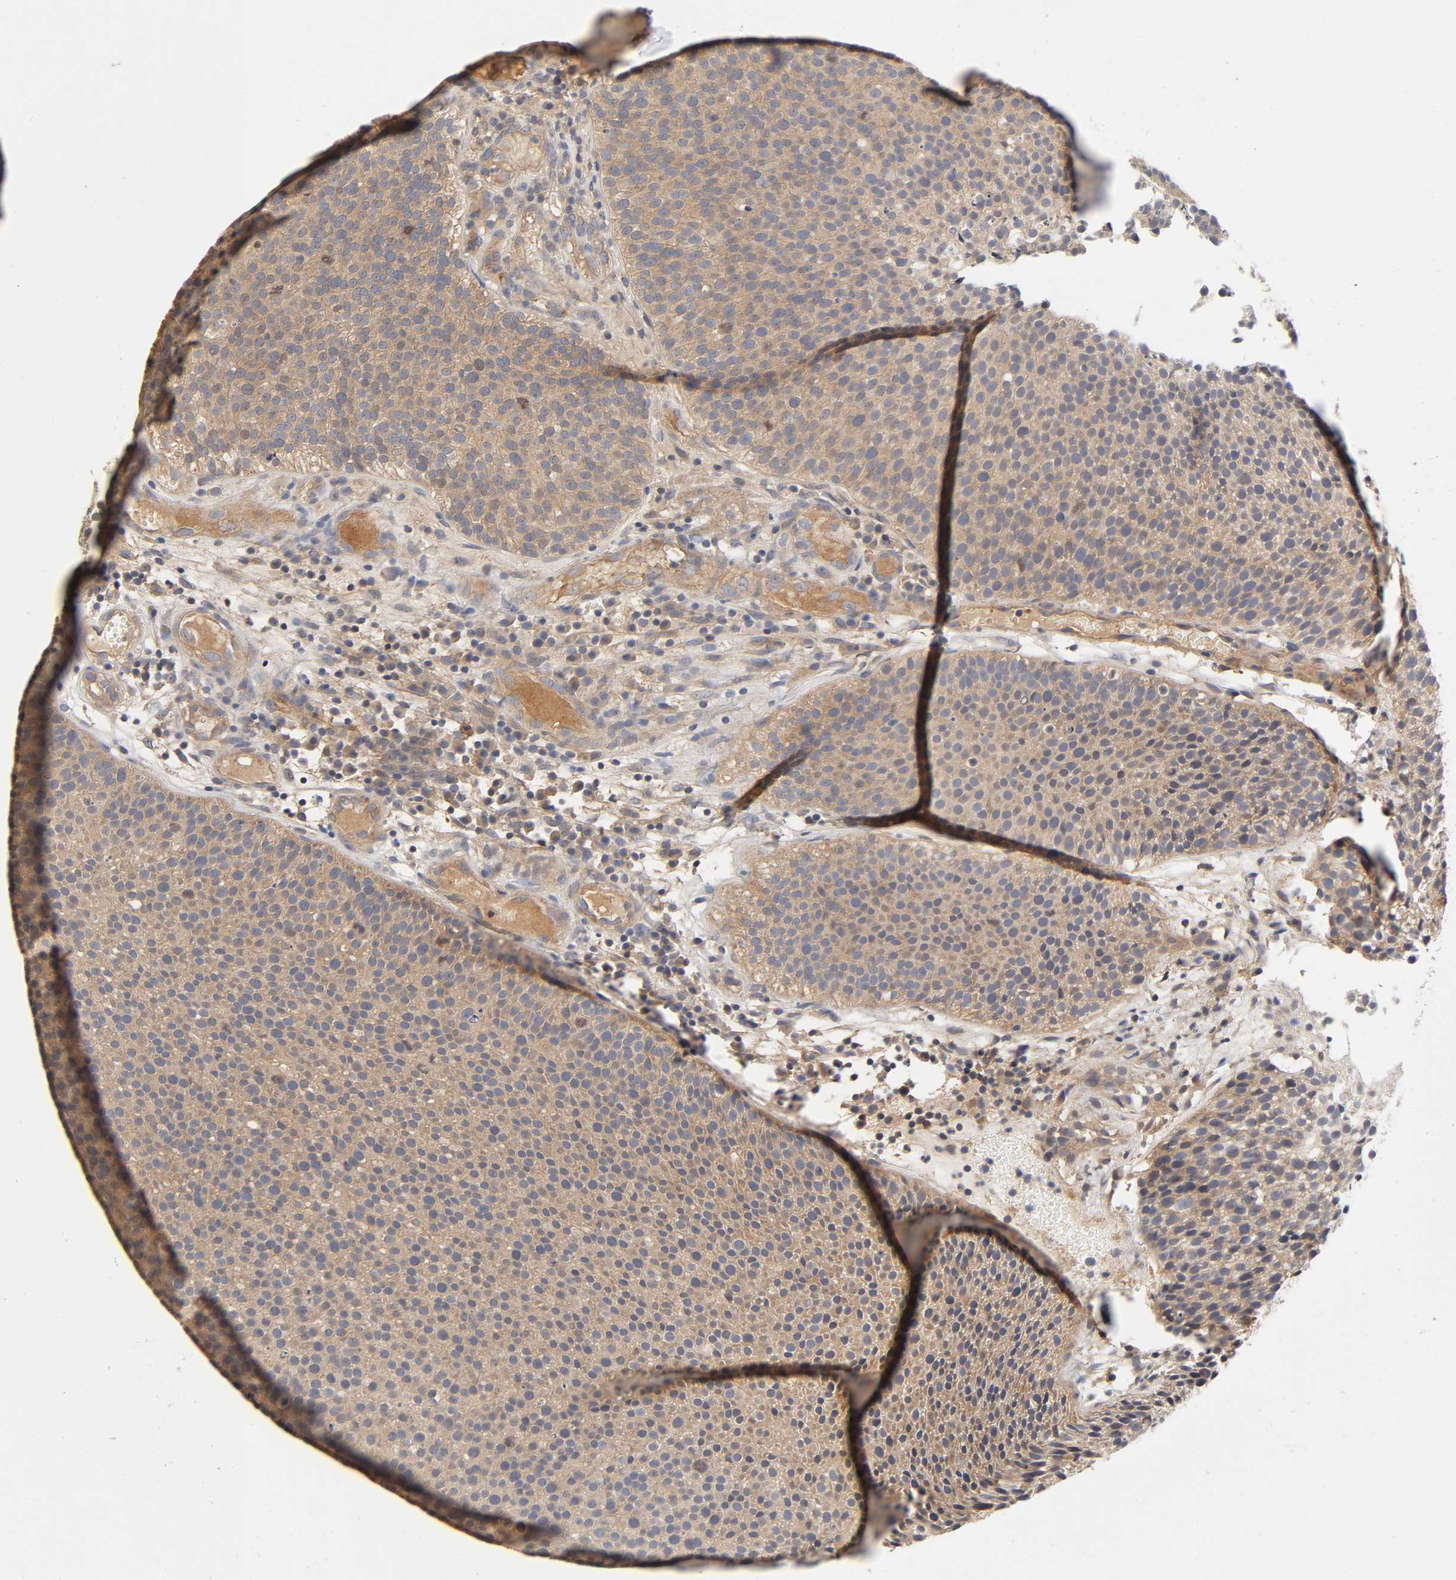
{"staining": {"intensity": "moderate", "quantity": ">75%", "location": "cytoplasmic/membranous"}, "tissue": "urothelial cancer", "cell_type": "Tumor cells", "image_type": "cancer", "snomed": [{"axis": "morphology", "description": "Urothelial carcinoma, Low grade"}, {"axis": "topography", "description": "Urinary bladder"}], "caption": "Immunohistochemistry (IHC) micrograph of human urothelial cancer stained for a protein (brown), which demonstrates medium levels of moderate cytoplasmic/membranous staining in about >75% of tumor cells.", "gene": "CPB2", "patient": {"sex": "male", "age": 85}}